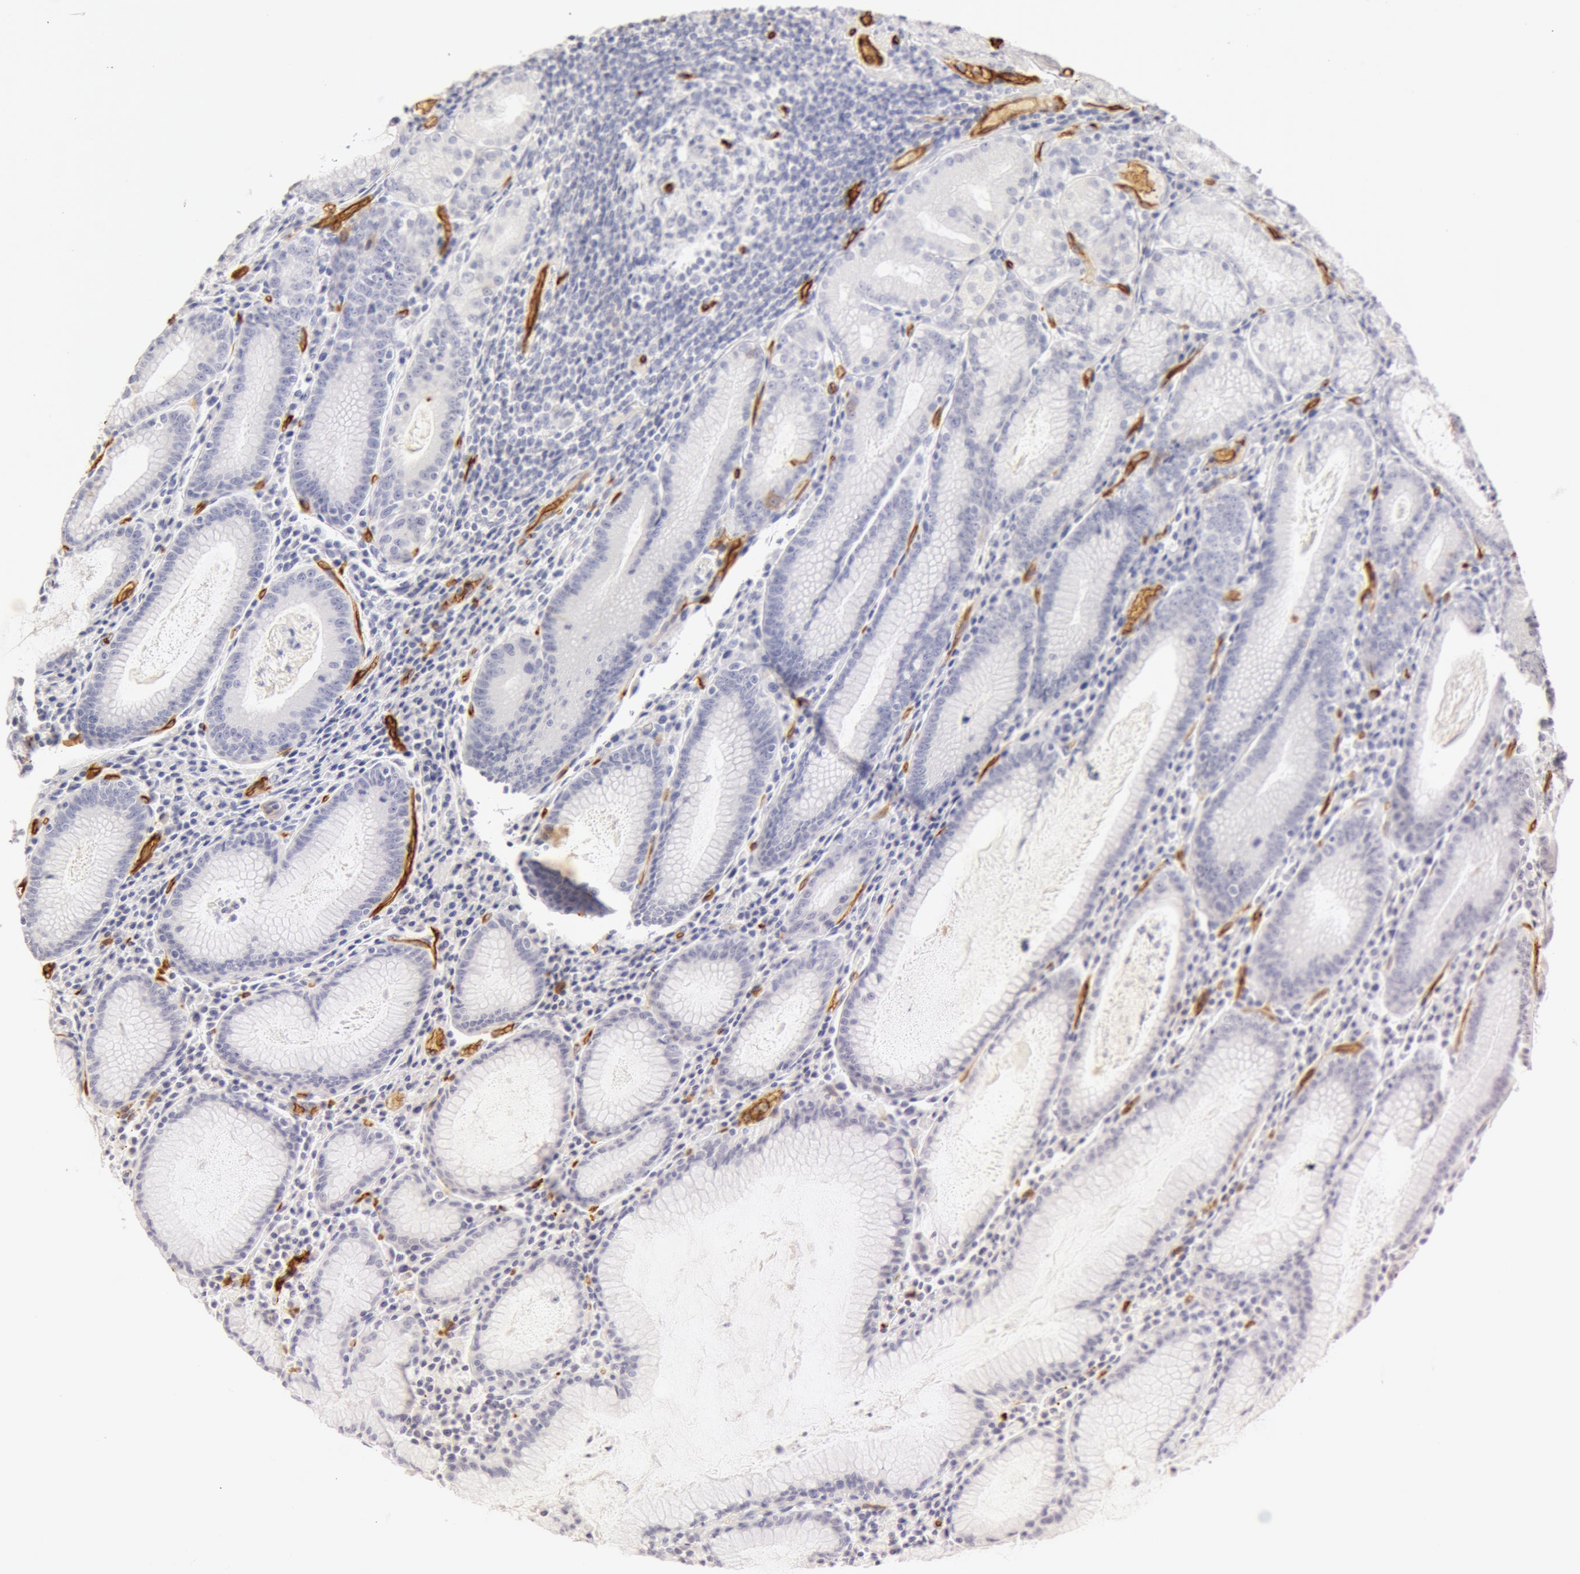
{"staining": {"intensity": "negative", "quantity": "none", "location": "none"}, "tissue": "stomach", "cell_type": "Glandular cells", "image_type": "normal", "snomed": [{"axis": "morphology", "description": "Normal tissue, NOS"}, {"axis": "topography", "description": "Stomach, lower"}], "caption": "This is an IHC photomicrograph of benign human stomach. There is no expression in glandular cells.", "gene": "AQP1", "patient": {"sex": "female", "age": 43}}